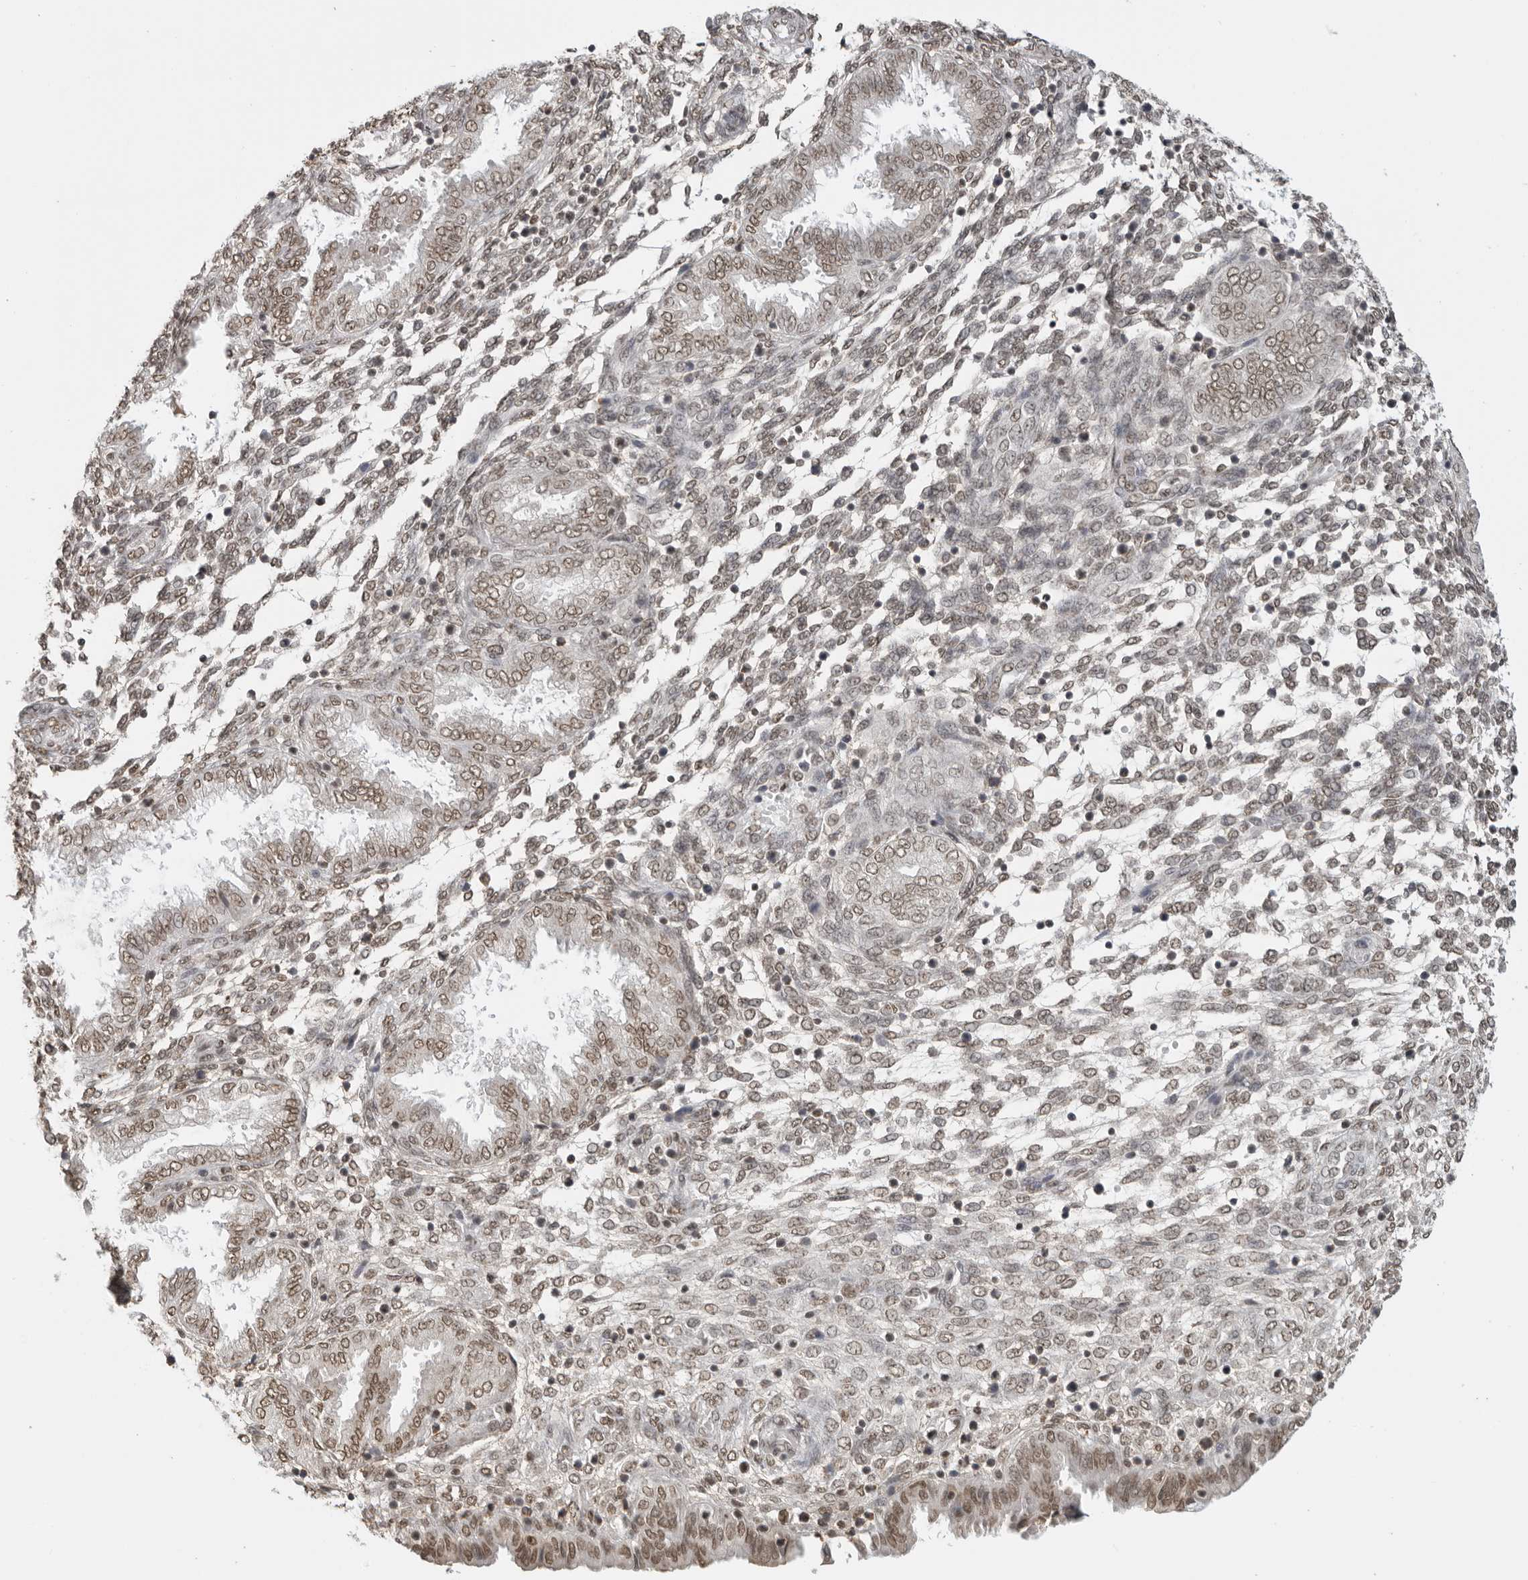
{"staining": {"intensity": "moderate", "quantity": ">75%", "location": "nuclear"}, "tissue": "endometrium", "cell_type": "Cells in endometrial stroma", "image_type": "normal", "snomed": [{"axis": "morphology", "description": "Normal tissue, NOS"}, {"axis": "topography", "description": "Endometrium"}], "caption": "Normal endometrium displays moderate nuclear staining in approximately >75% of cells in endometrial stroma, visualized by immunohistochemistry.", "gene": "RPA2", "patient": {"sex": "female", "age": 33}}